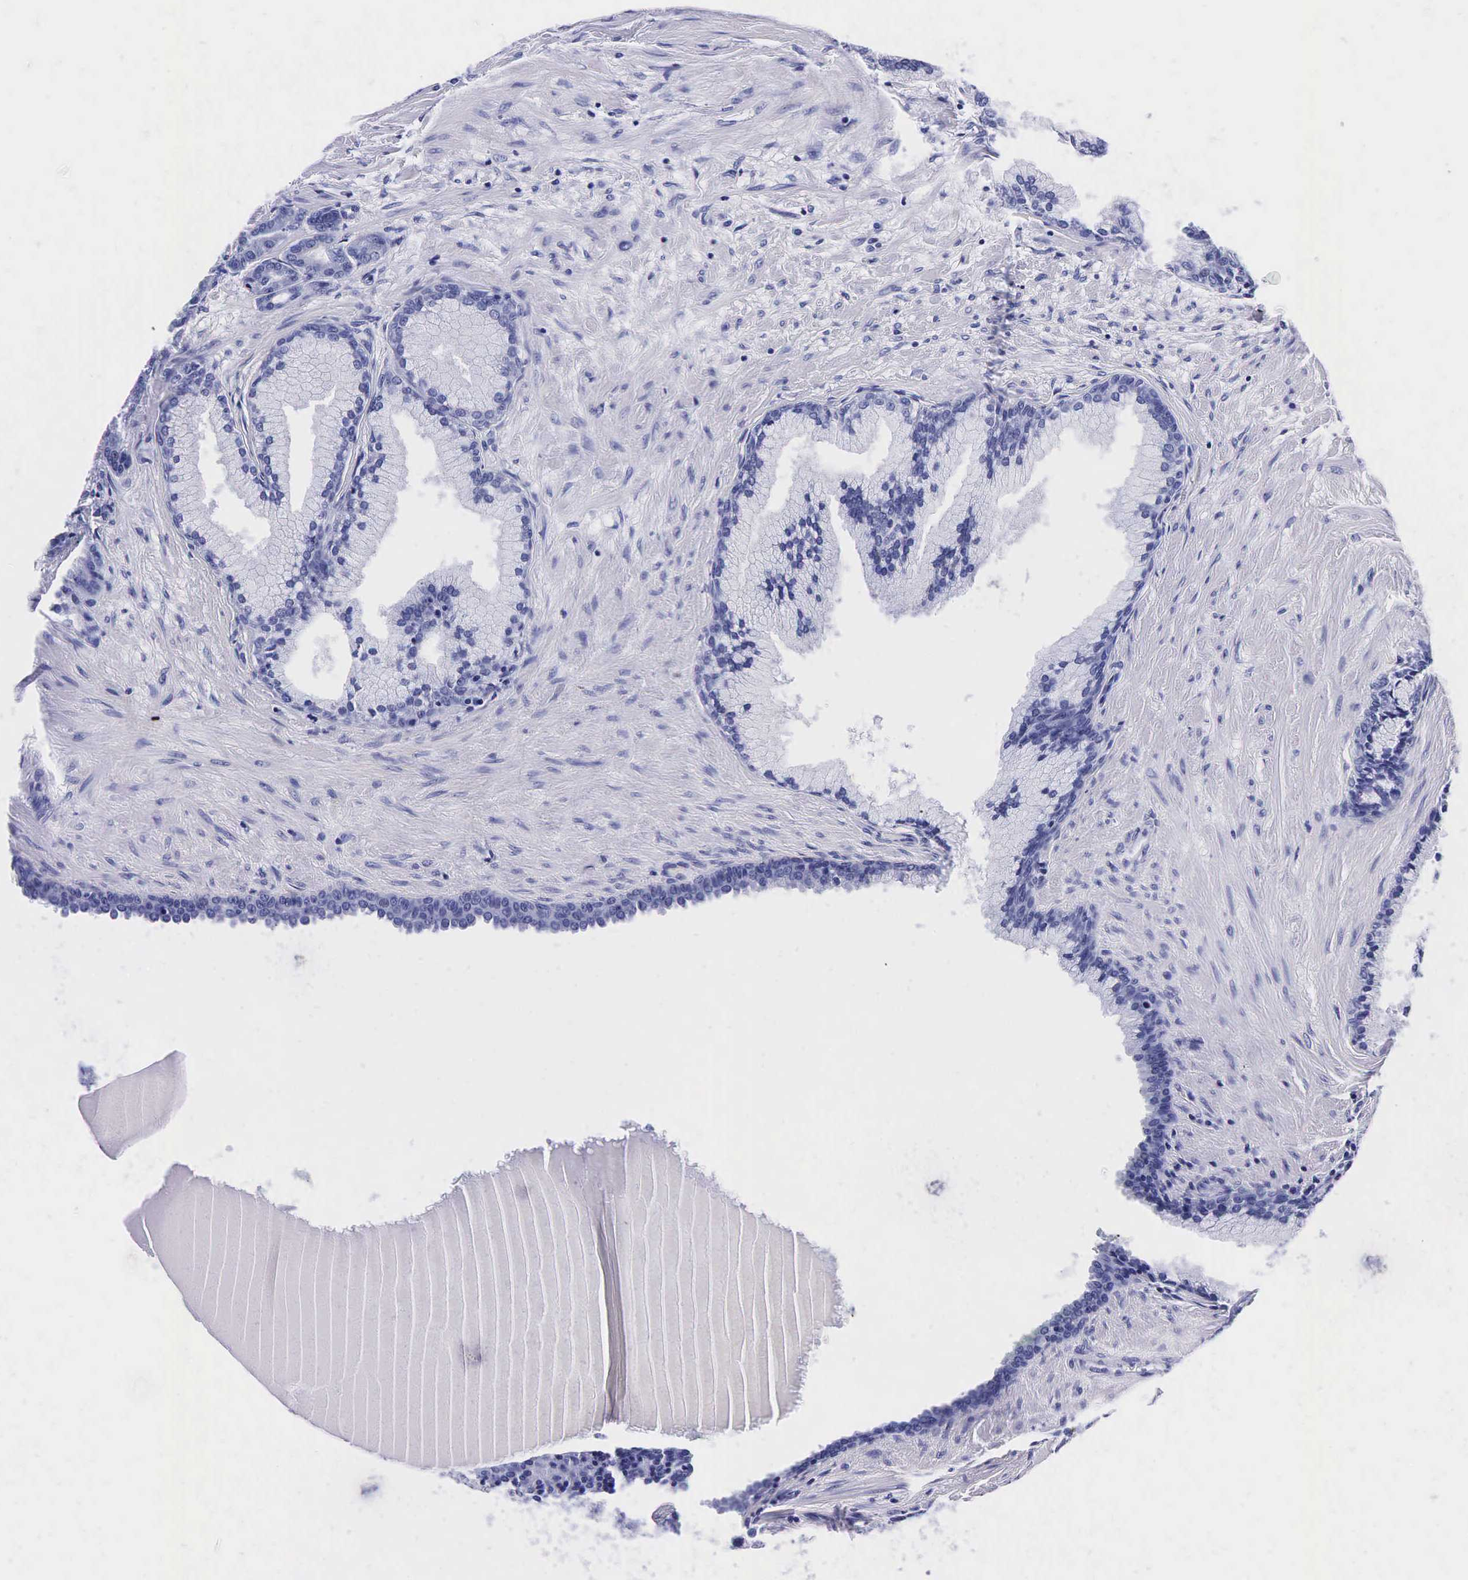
{"staining": {"intensity": "negative", "quantity": "none", "location": "none"}, "tissue": "prostate cancer", "cell_type": "Tumor cells", "image_type": "cancer", "snomed": [{"axis": "morphology", "description": "Adenocarcinoma, High grade"}, {"axis": "topography", "description": "Prostate"}], "caption": "A micrograph of human prostate adenocarcinoma (high-grade) is negative for staining in tumor cells. (DAB (3,3'-diaminobenzidine) immunohistochemistry, high magnification).", "gene": "TG", "patient": {"sex": "male", "age": 64}}